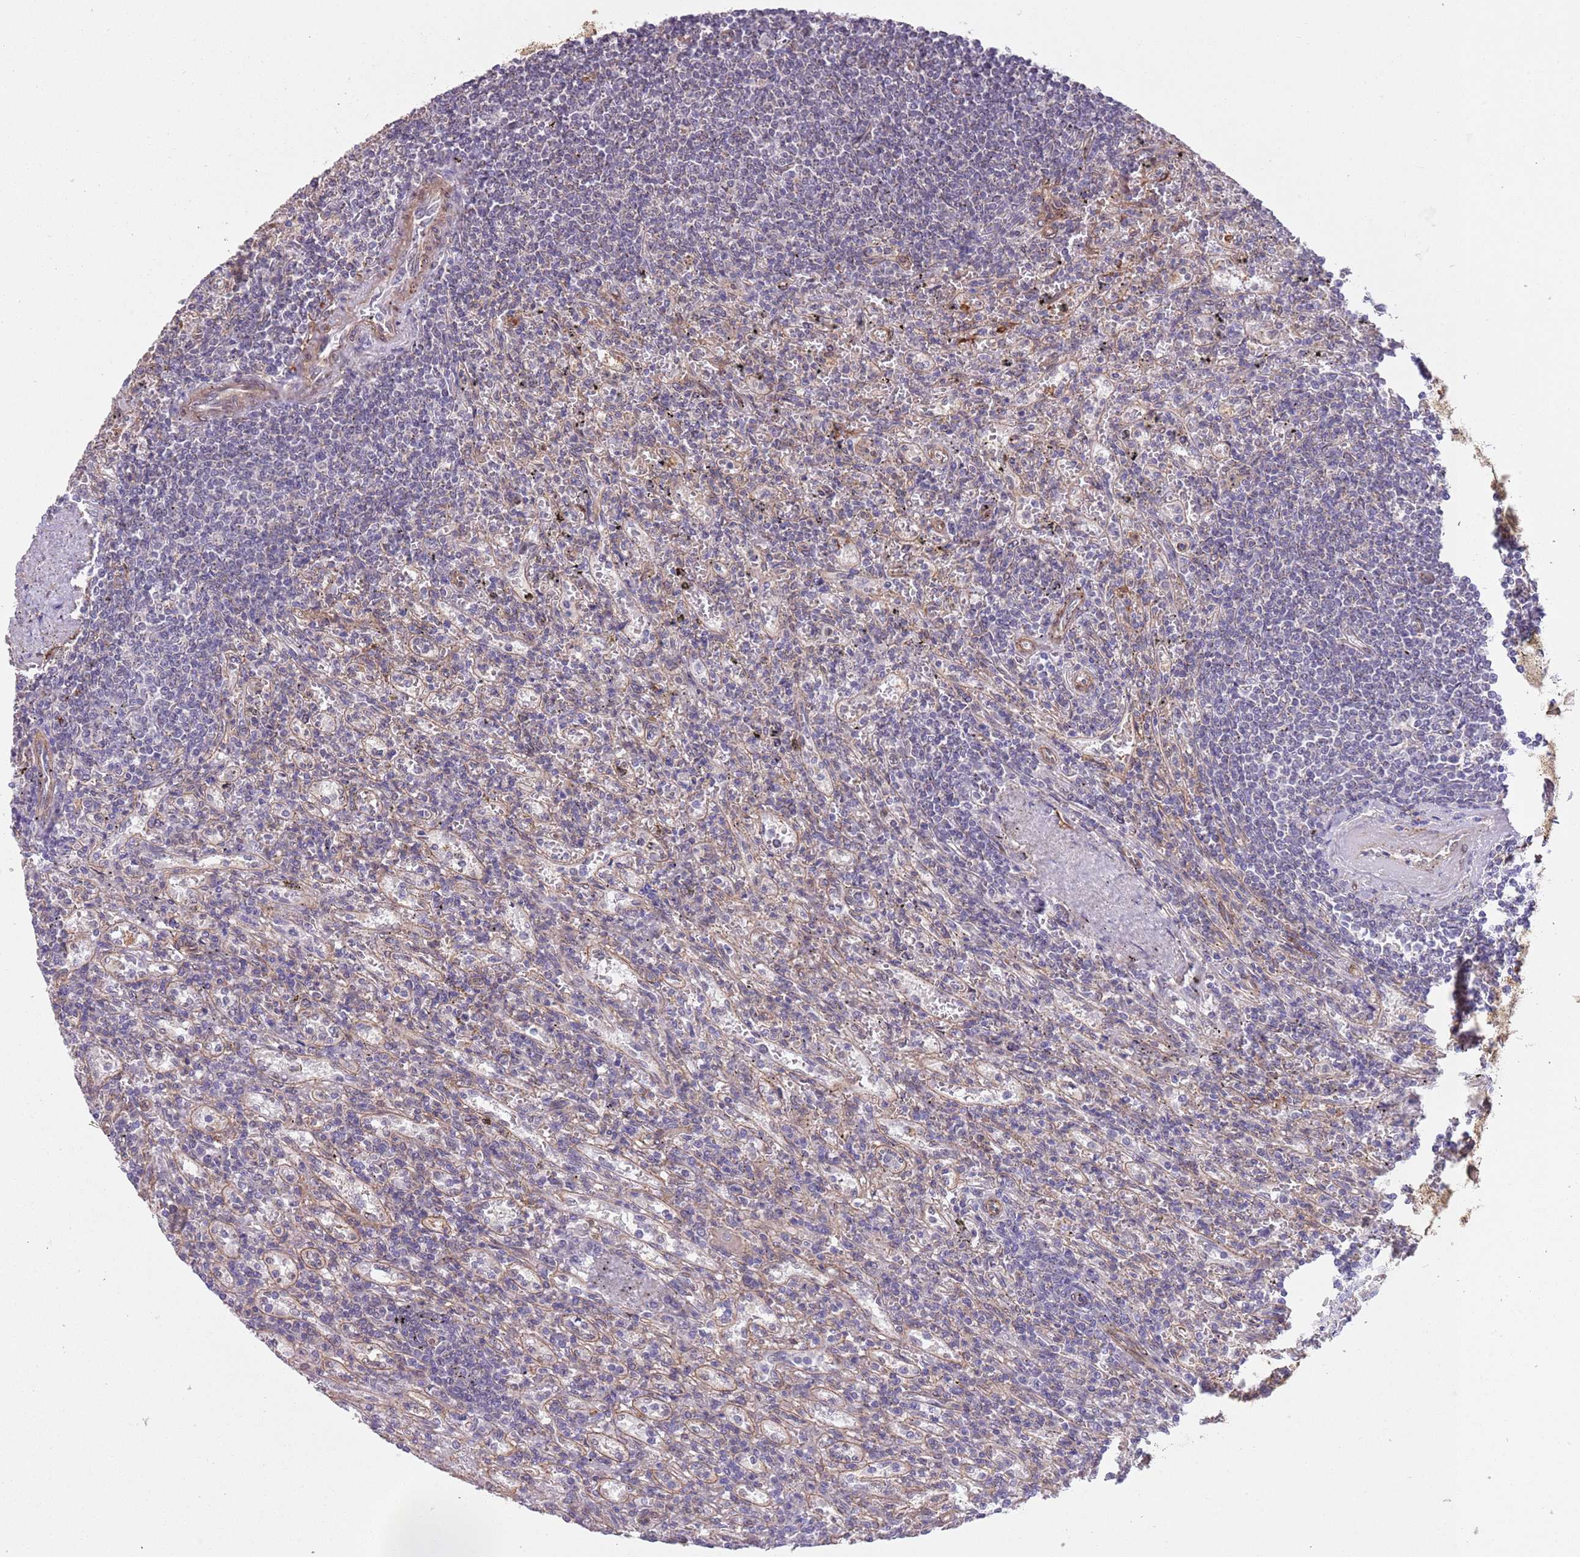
{"staining": {"intensity": "negative", "quantity": "none", "location": "none"}, "tissue": "lymphoma", "cell_type": "Tumor cells", "image_type": "cancer", "snomed": [{"axis": "morphology", "description": "Malignant lymphoma, non-Hodgkin's type, Low grade"}, {"axis": "topography", "description": "Spleen"}], "caption": "Immunohistochemical staining of human lymphoma shows no significant positivity in tumor cells.", "gene": "CREBZF", "patient": {"sex": "male", "age": 76}}